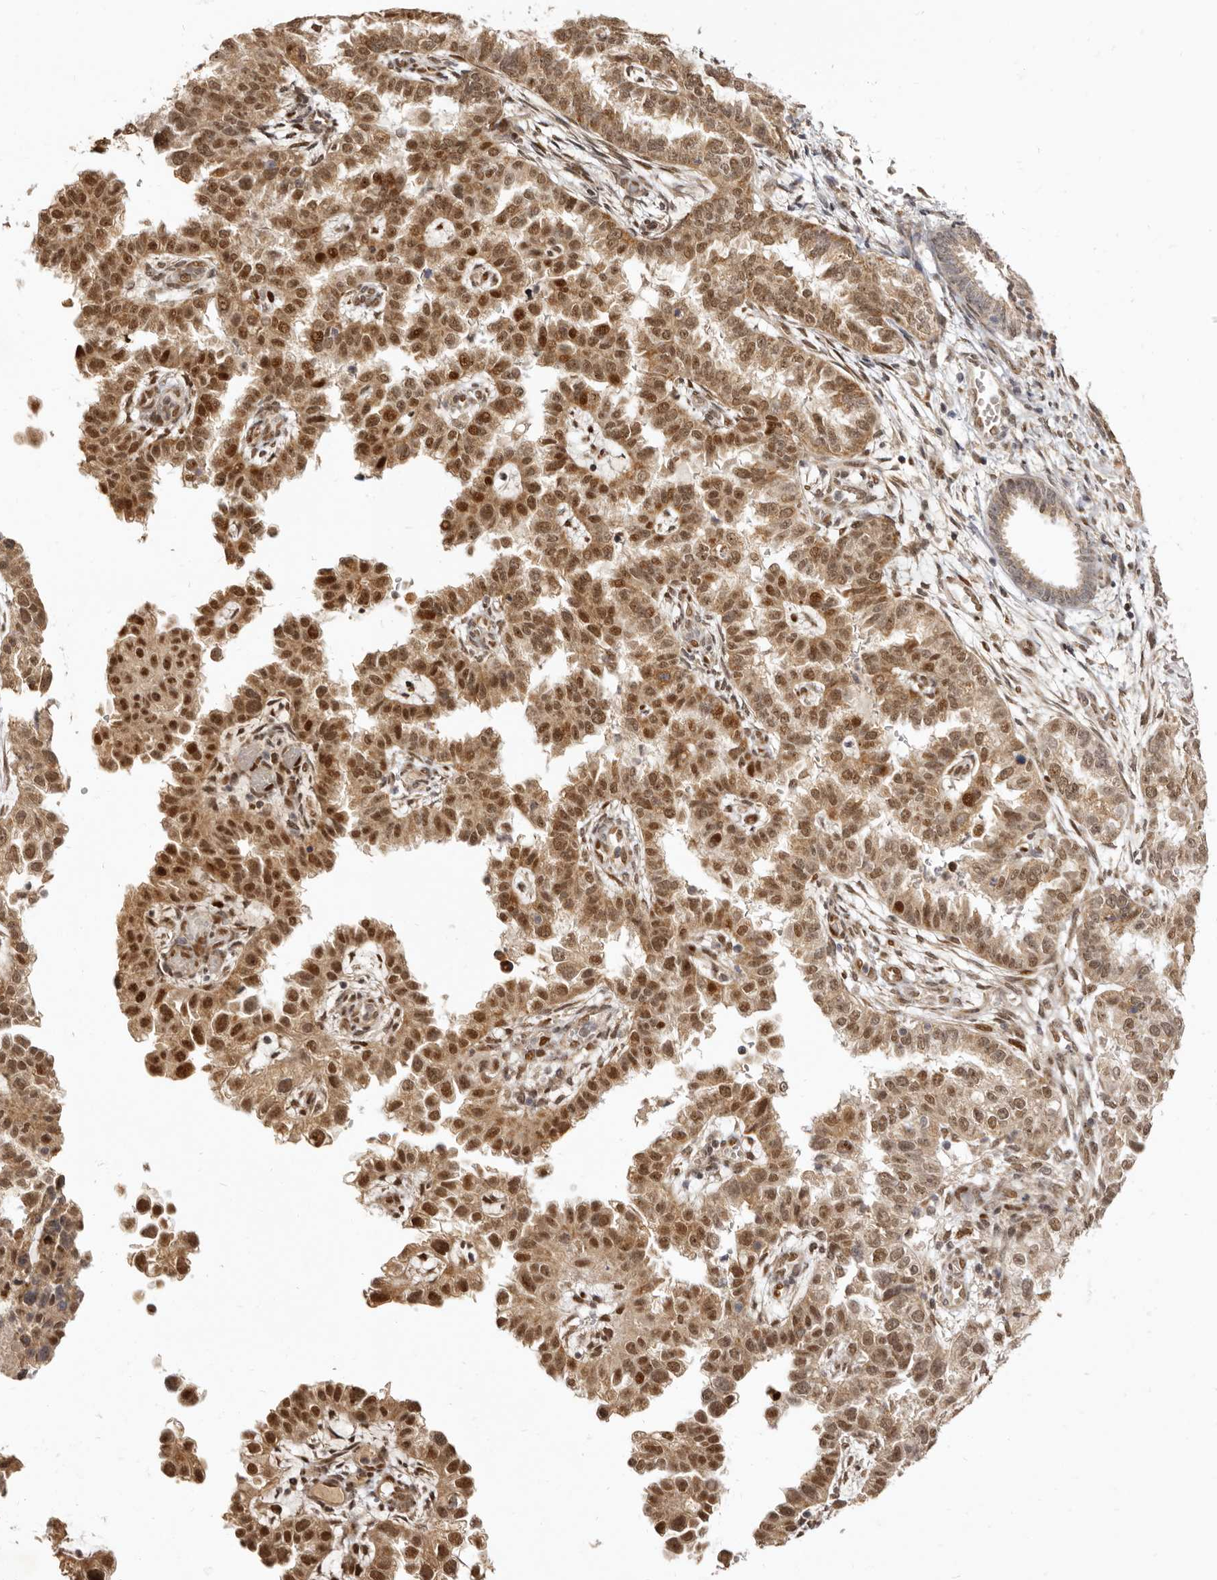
{"staining": {"intensity": "strong", "quantity": ">75%", "location": "cytoplasmic/membranous,nuclear"}, "tissue": "endometrial cancer", "cell_type": "Tumor cells", "image_type": "cancer", "snomed": [{"axis": "morphology", "description": "Adenocarcinoma, NOS"}, {"axis": "topography", "description": "Endometrium"}], "caption": "Endometrial cancer stained for a protein displays strong cytoplasmic/membranous and nuclear positivity in tumor cells.", "gene": "ZNF326", "patient": {"sex": "female", "age": 85}}